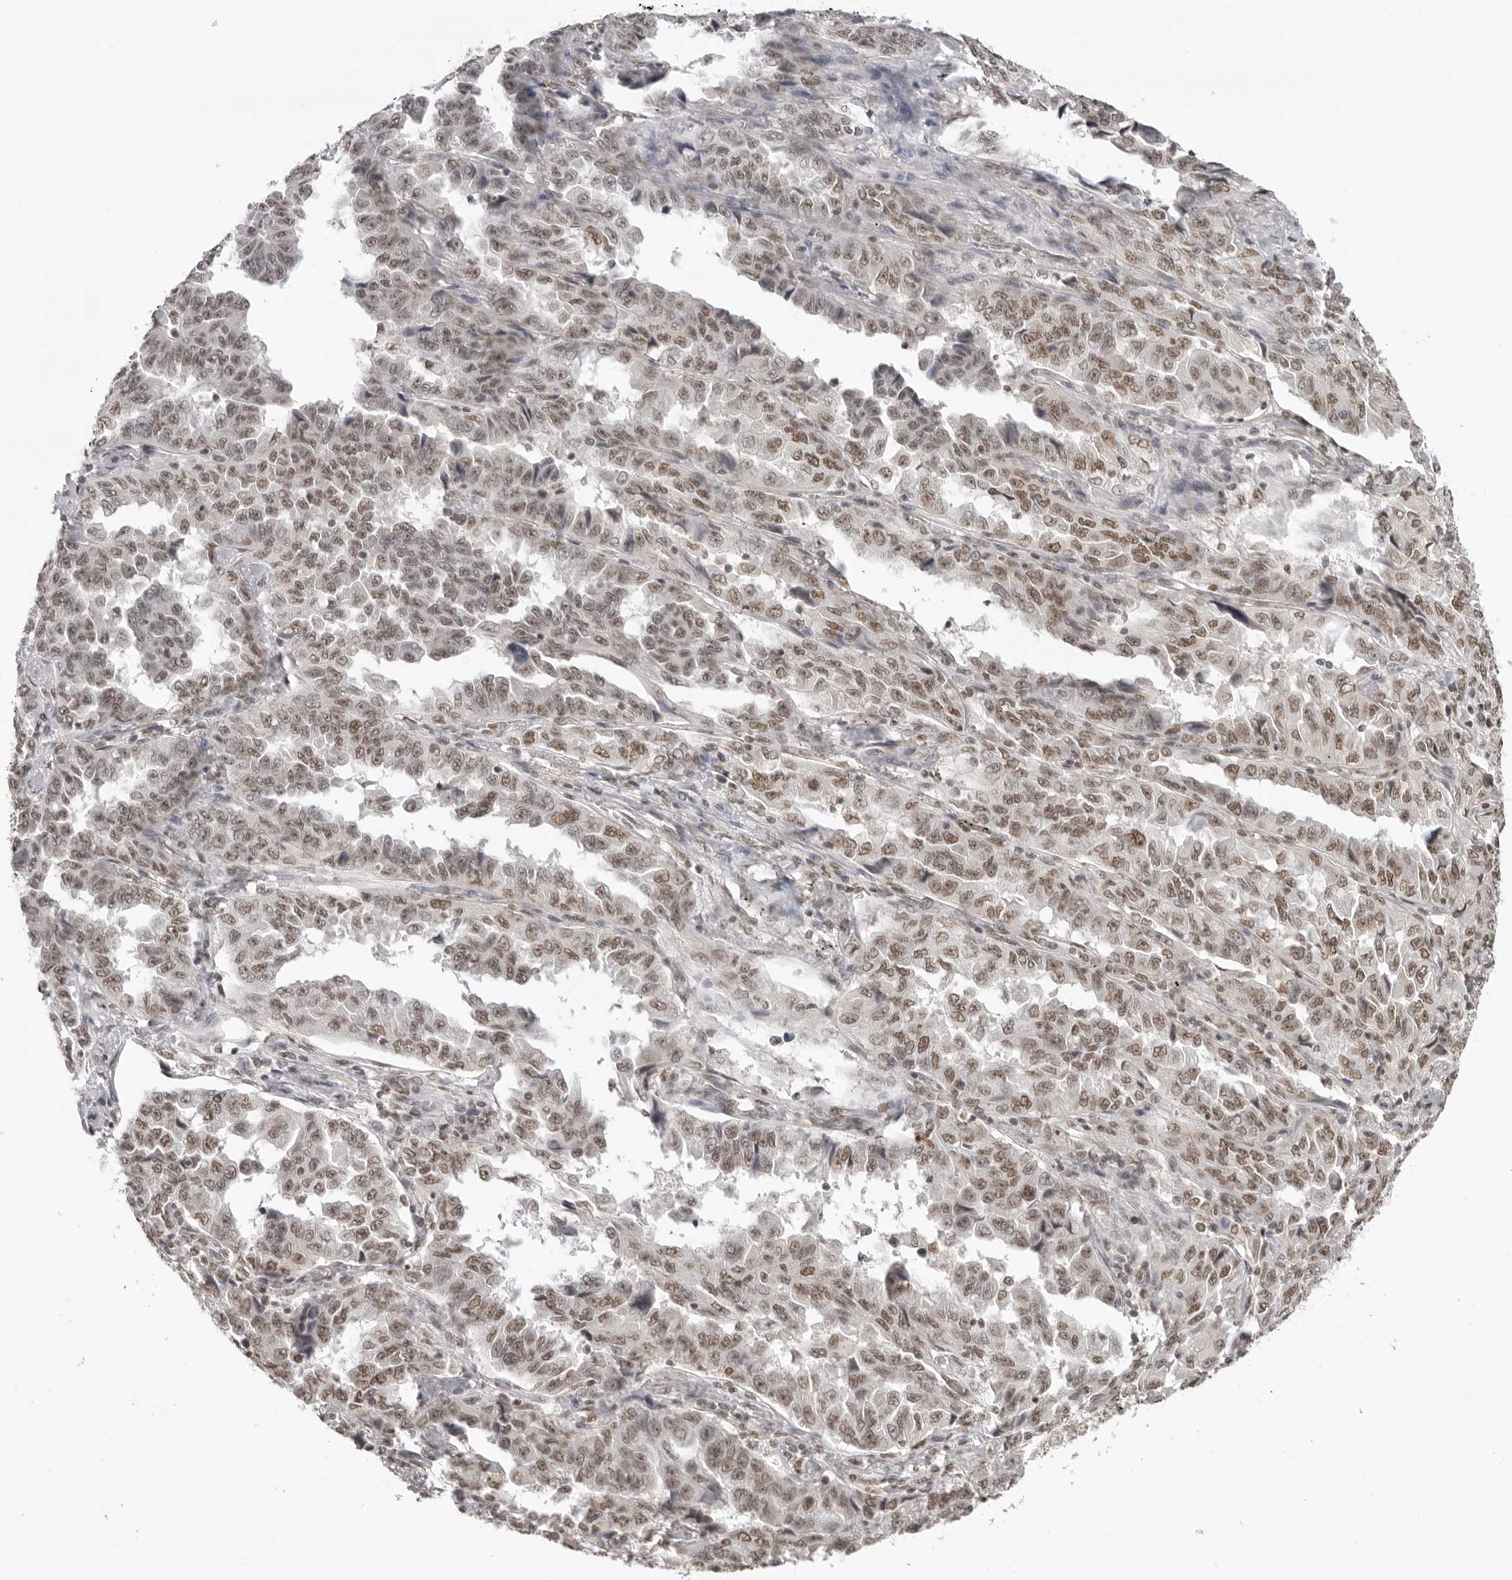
{"staining": {"intensity": "moderate", "quantity": ">75%", "location": "nuclear"}, "tissue": "lung cancer", "cell_type": "Tumor cells", "image_type": "cancer", "snomed": [{"axis": "morphology", "description": "Adenocarcinoma, NOS"}, {"axis": "topography", "description": "Lung"}], "caption": "Human lung adenocarcinoma stained for a protein (brown) displays moderate nuclear positive staining in about >75% of tumor cells.", "gene": "RPA2", "patient": {"sex": "female", "age": 51}}